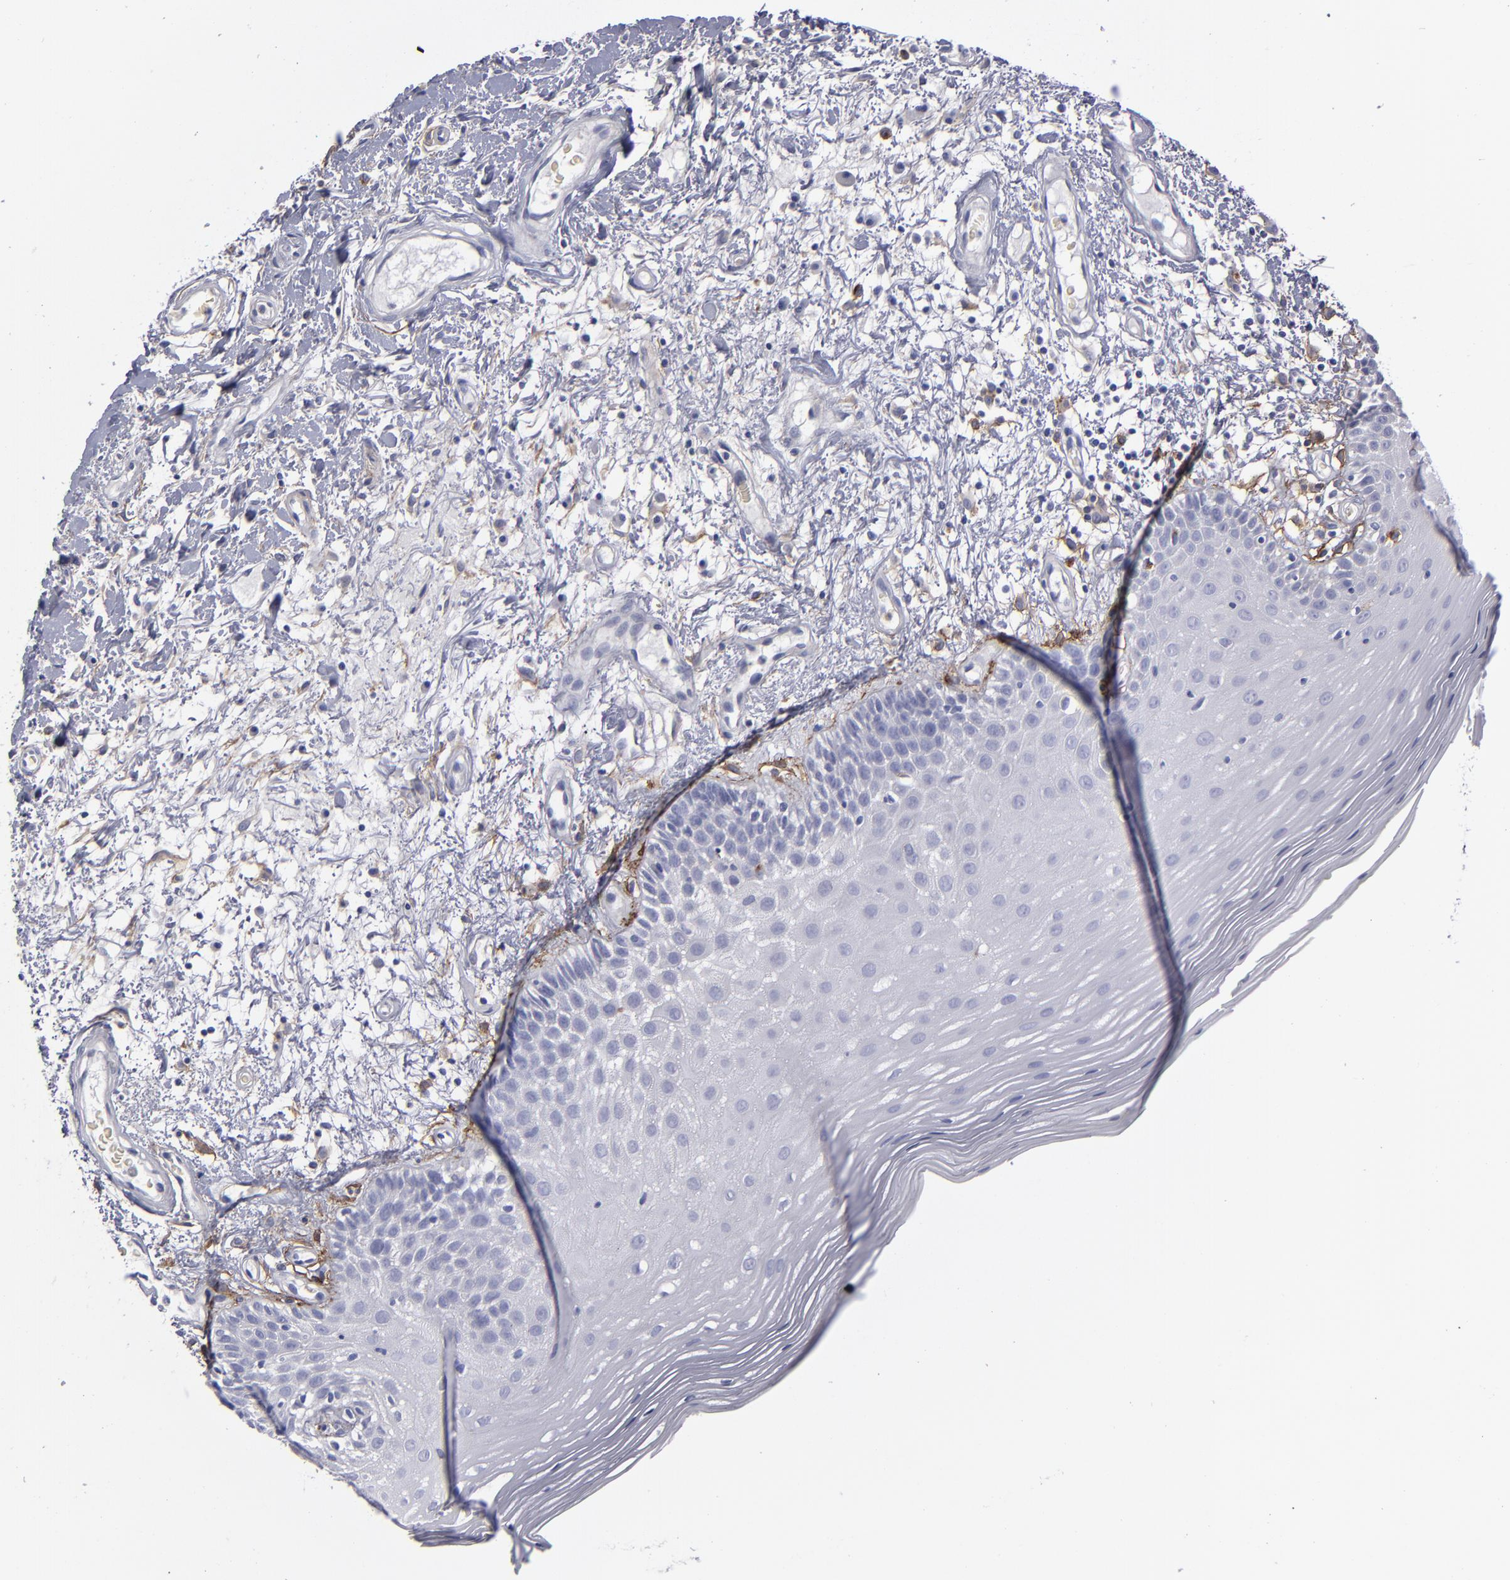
{"staining": {"intensity": "negative", "quantity": "none", "location": "none"}, "tissue": "oral mucosa", "cell_type": "Squamous epithelial cells", "image_type": "normal", "snomed": [{"axis": "morphology", "description": "Normal tissue, NOS"}, {"axis": "morphology", "description": "Squamous cell carcinoma, NOS"}, {"axis": "topography", "description": "Skeletal muscle"}, {"axis": "topography", "description": "Oral tissue"}, {"axis": "topography", "description": "Head-Neck"}], "caption": "IHC of benign human oral mucosa demonstrates no expression in squamous epithelial cells.", "gene": "ANPEP", "patient": {"sex": "male", "age": 71}}